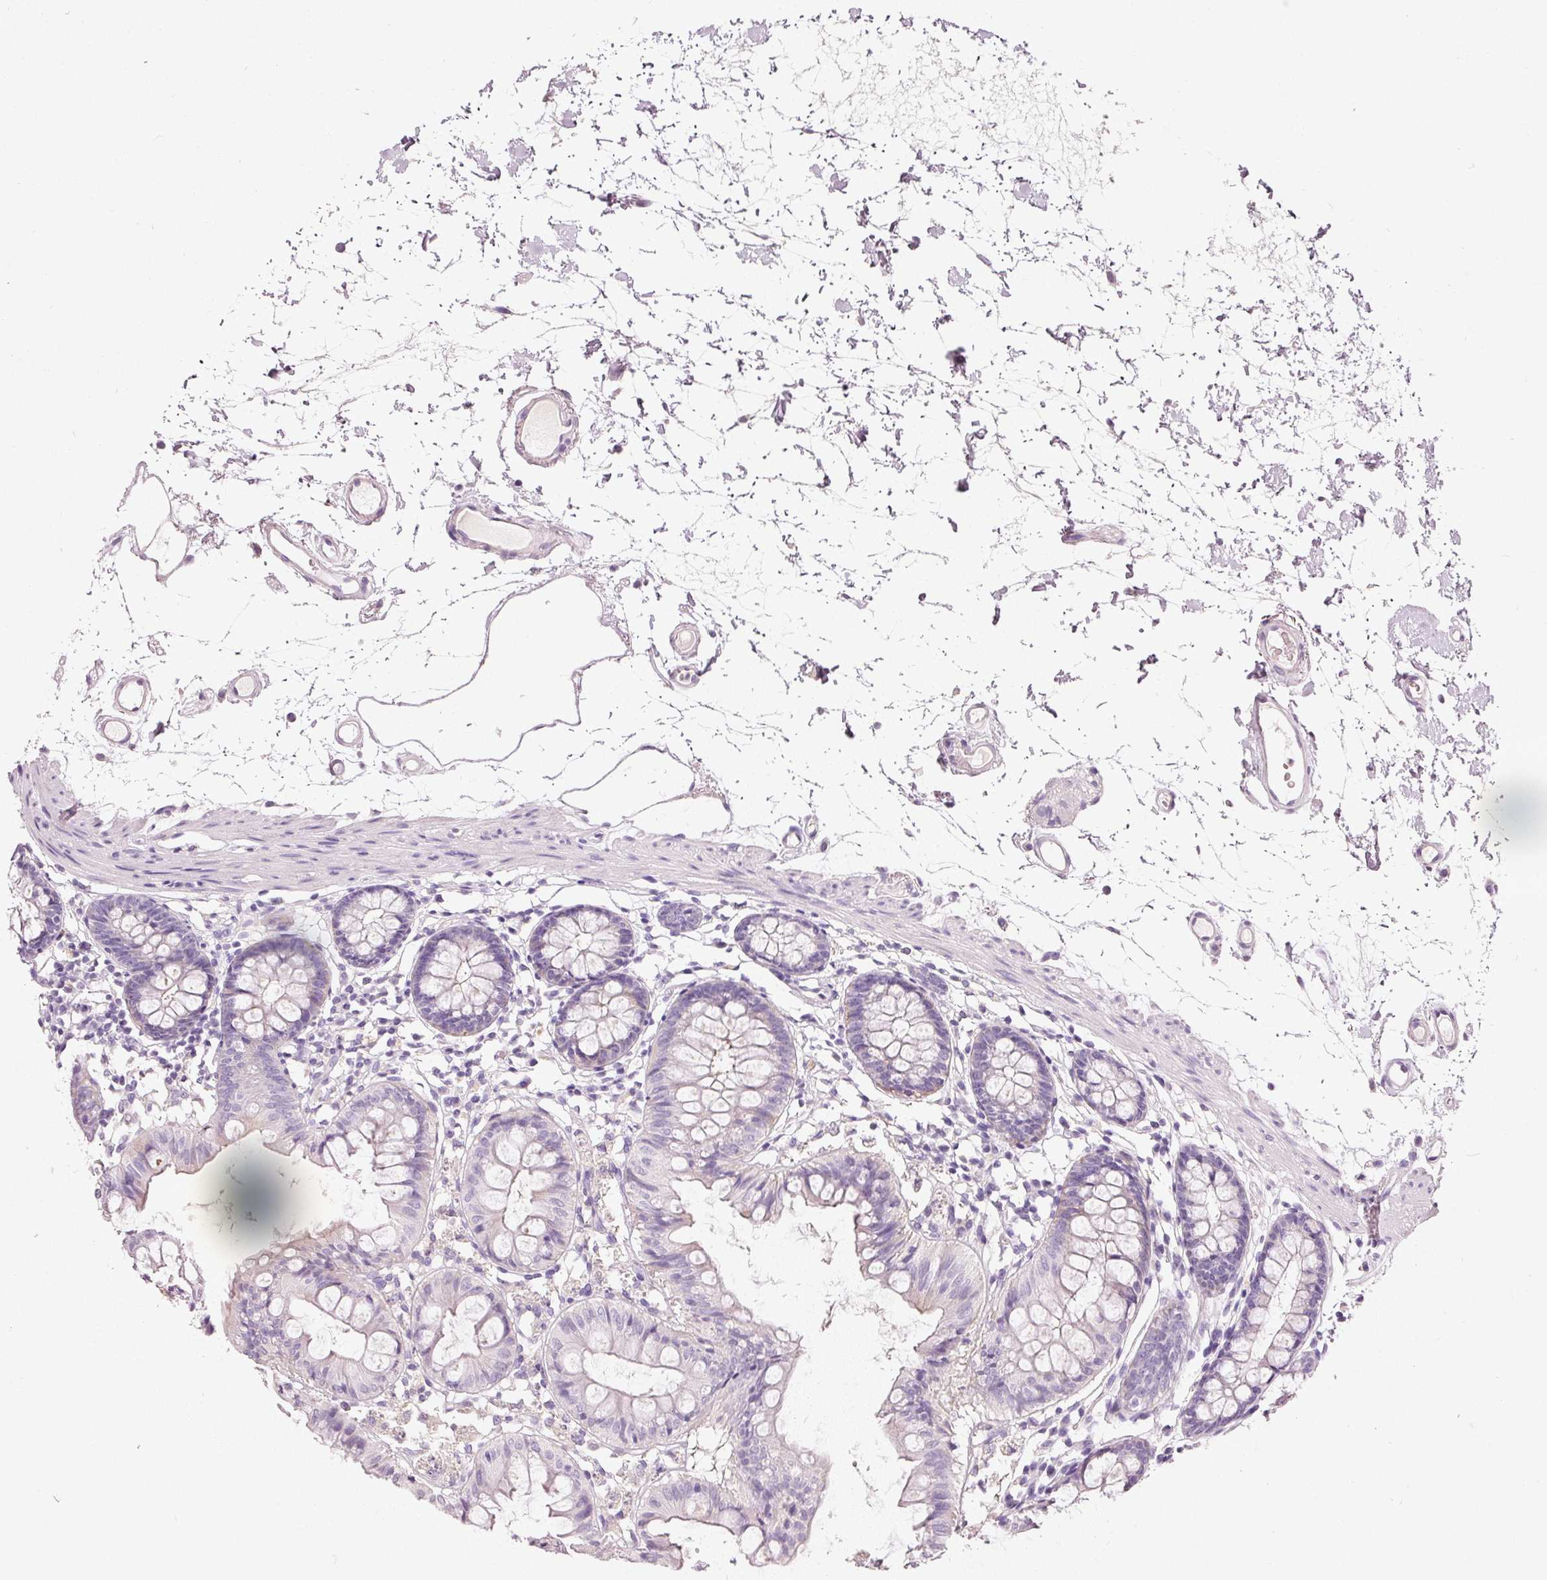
{"staining": {"intensity": "negative", "quantity": "none", "location": "none"}, "tissue": "colon", "cell_type": "Endothelial cells", "image_type": "normal", "snomed": [{"axis": "morphology", "description": "Normal tissue, NOS"}, {"axis": "topography", "description": "Colon"}], "caption": "DAB immunohistochemical staining of unremarkable human colon demonstrates no significant staining in endothelial cells. (Brightfield microscopy of DAB (3,3'-diaminobenzidine) IHC at high magnification).", "gene": "MUC5AC", "patient": {"sex": "female", "age": 84}}